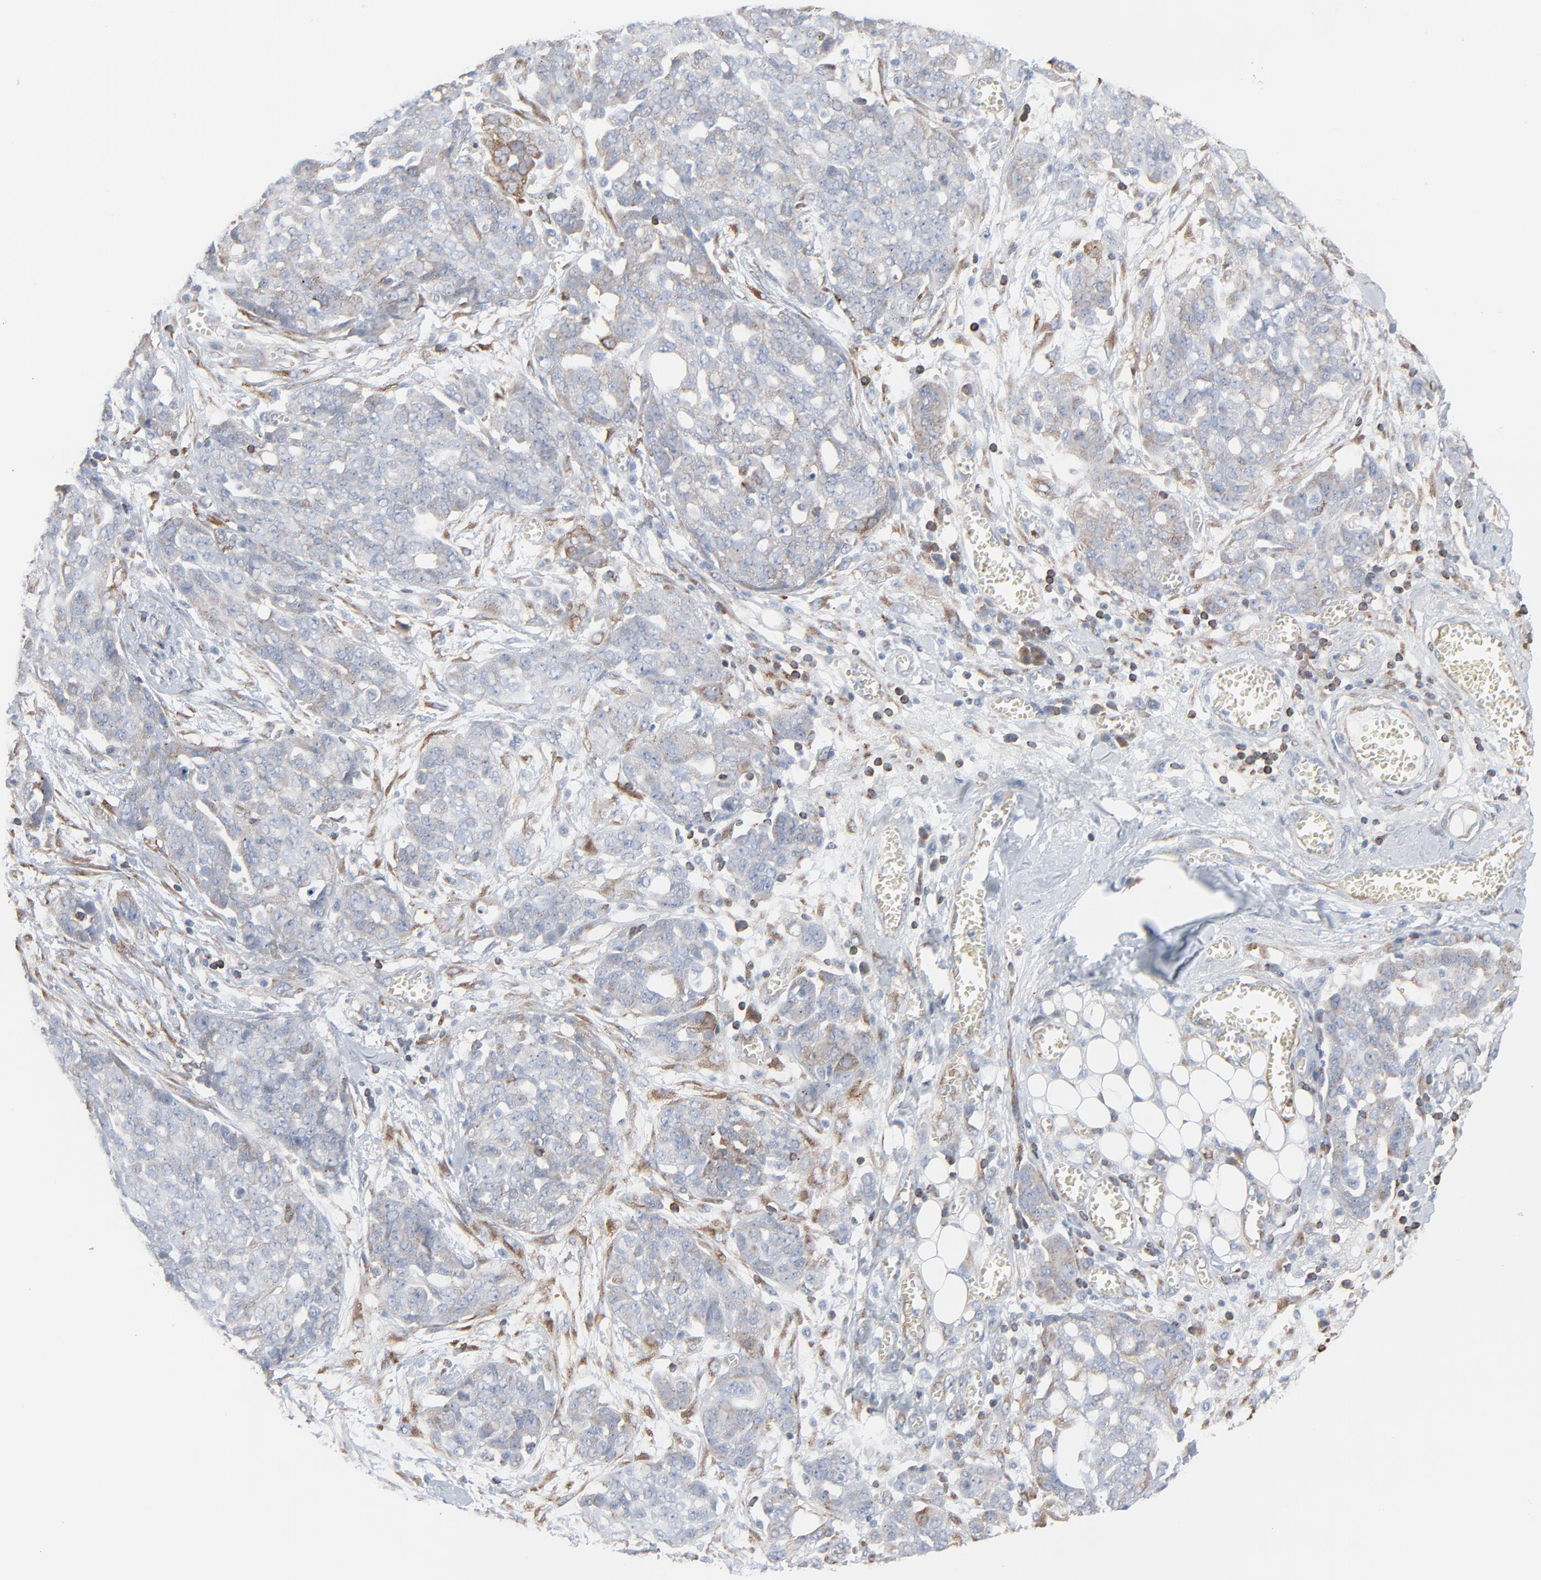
{"staining": {"intensity": "weak", "quantity": "<25%", "location": "cytoplasmic/membranous"}, "tissue": "ovarian cancer", "cell_type": "Tumor cells", "image_type": "cancer", "snomed": [{"axis": "morphology", "description": "Cystadenocarcinoma, serous, NOS"}, {"axis": "topography", "description": "Soft tissue"}, {"axis": "topography", "description": "Ovary"}], "caption": "This is an immunohistochemistry (IHC) micrograph of human ovarian cancer. There is no positivity in tumor cells.", "gene": "OPTN", "patient": {"sex": "female", "age": 57}}